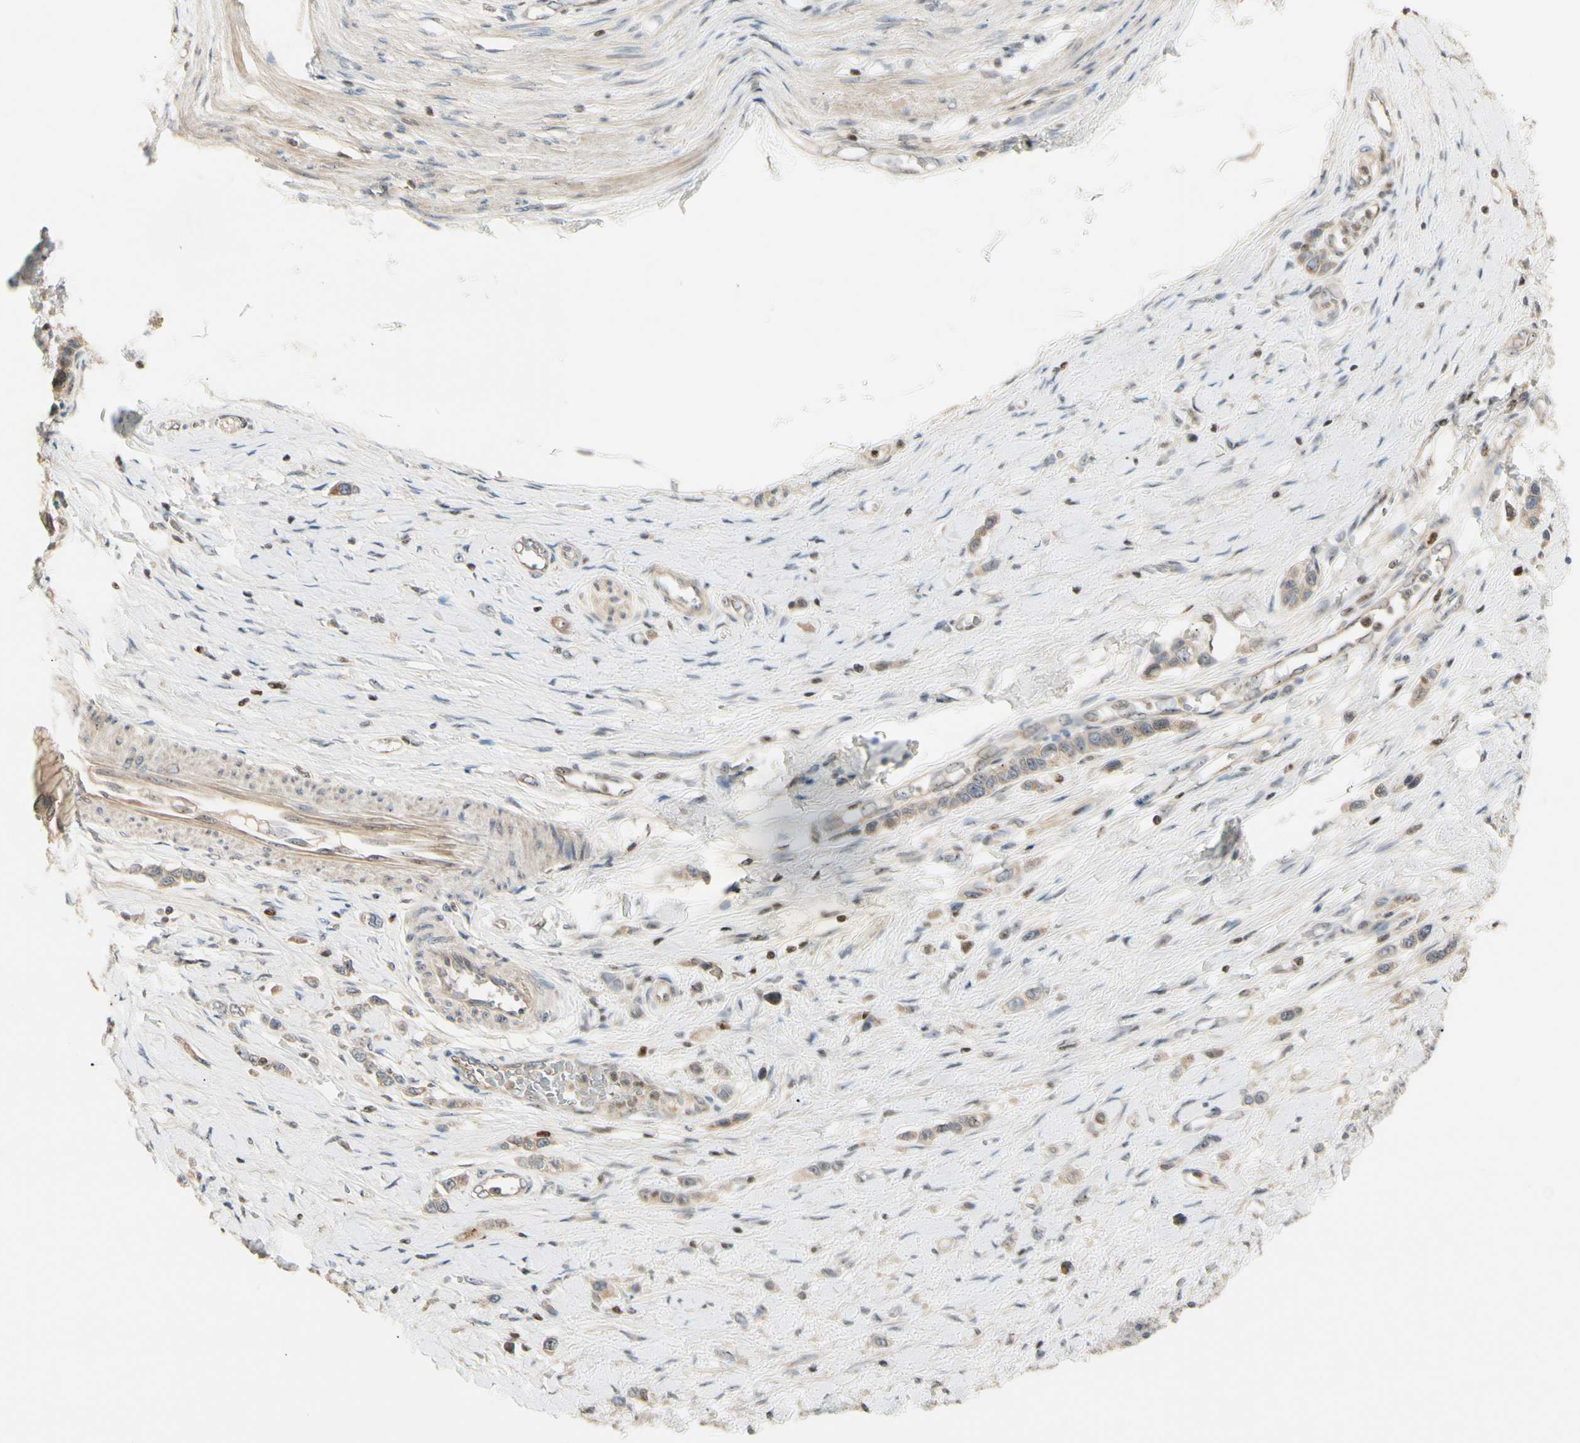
{"staining": {"intensity": "weak", "quantity": ">75%", "location": "cytoplasmic/membranous"}, "tissue": "stomach cancer", "cell_type": "Tumor cells", "image_type": "cancer", "snomed": [{"axis": "morphology", "description": "Normal tissue, NOS"}, {"axis": "morphology", "description": "Adenocarcinoma, NOS"}, {"axis": "topography", "description": "Stomach, upper"}, {"axis": "topography", "description": "Stomach"}], "caption": "Adenocarcinoma (stomach) was stained to show a protein in brown. There is low levels of weak cytoplasmic/membranous positivity in approximately >75% of tumor cells.", "gene": "NFYA", "patient": {"sex": "female", "age": 65}}